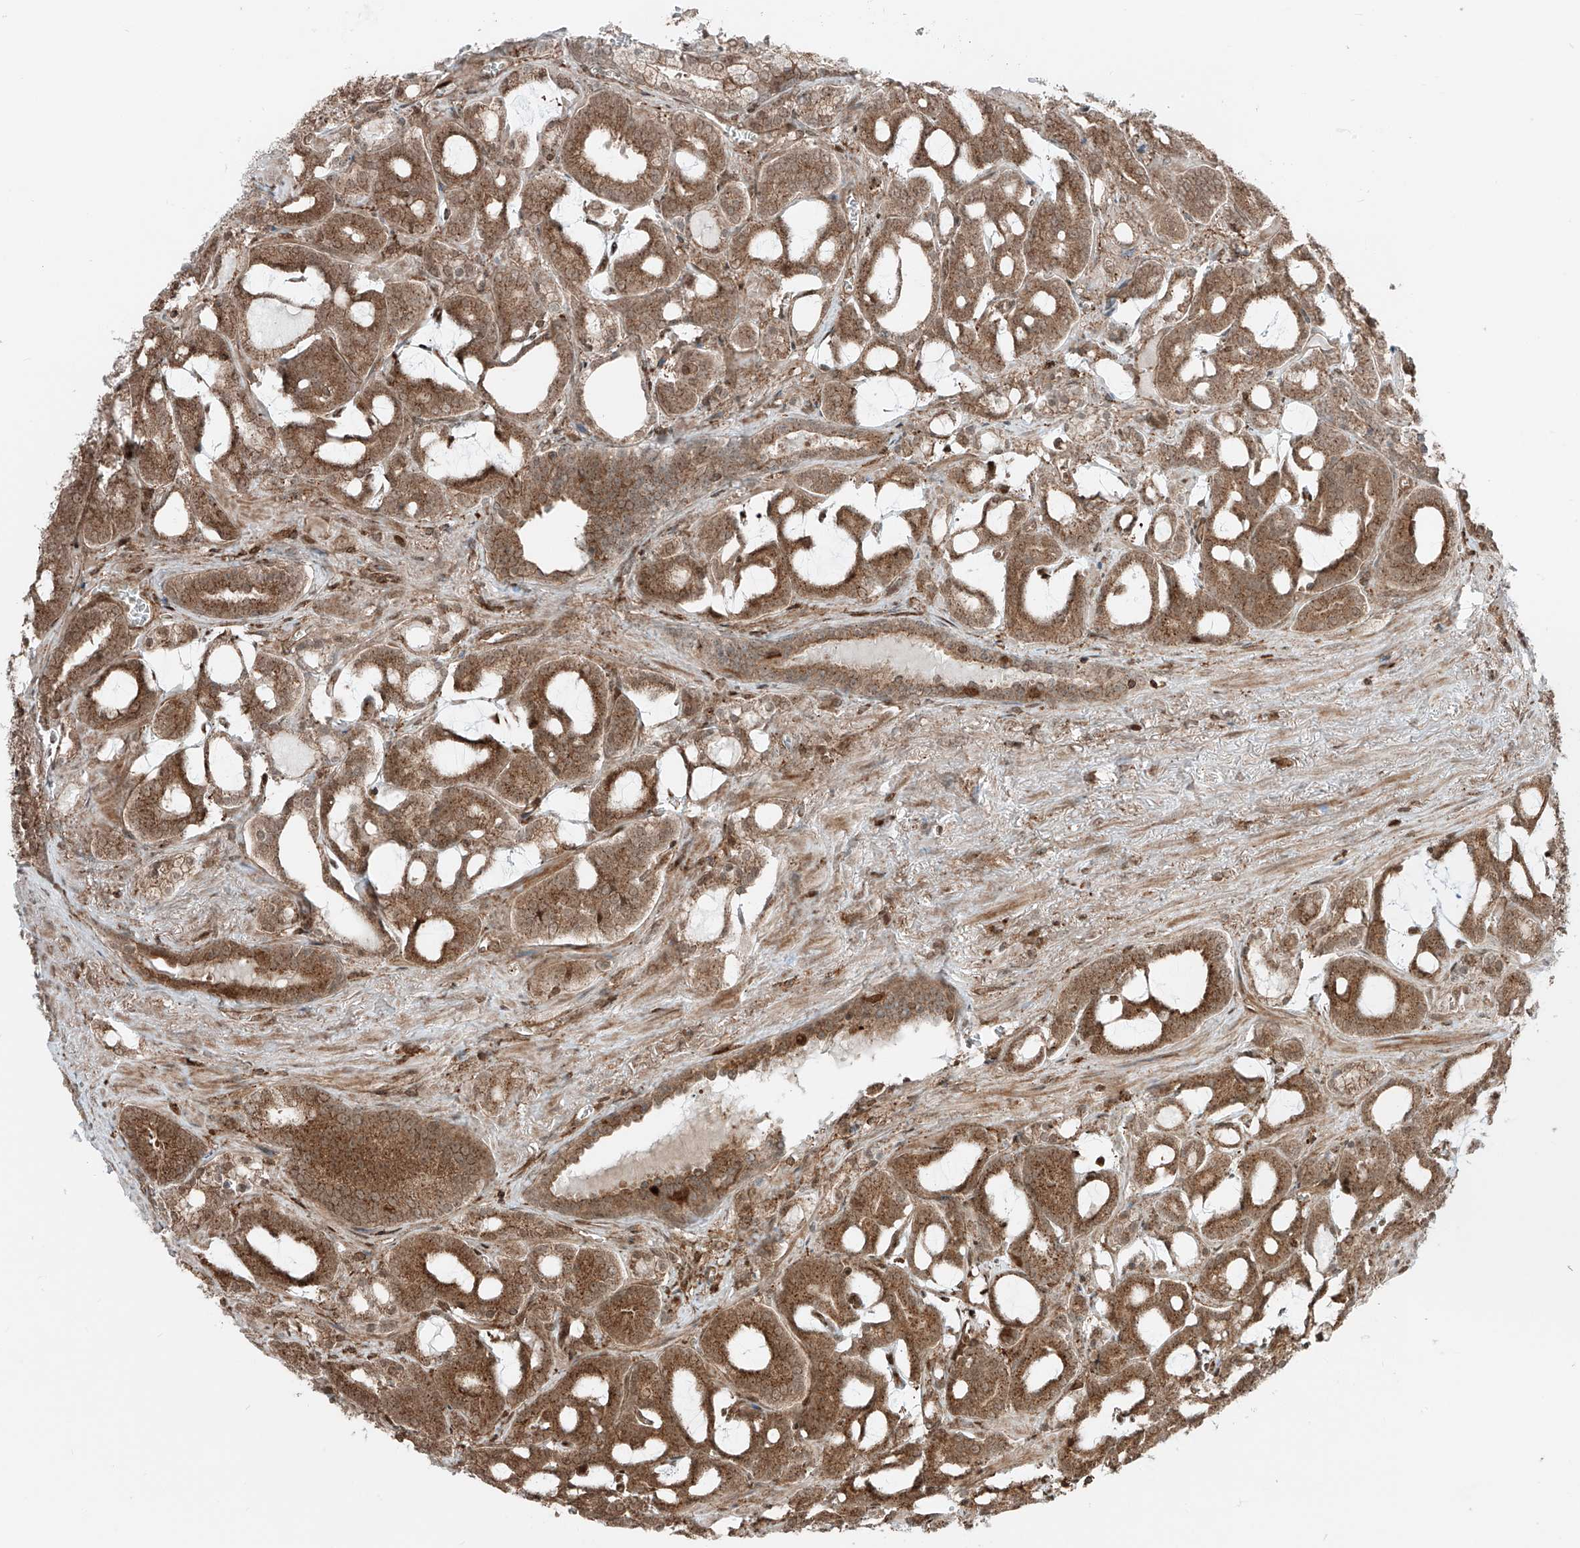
{"staining": {"intensity": "moderate", "quantity": ">75%", "location": "cytoplasmic/membranous"}, "tissue": "prostate cancer", "cell_type": "Tumor cells", "image_type": "cancer", "snomed": [{"axis": "morphology", "description": "Adenocarcinoma, High grade"}, {"axis": "topography", "description": "Prostate and seminal vesicle, NOS"}], "caption": "Moderate cytoplasmic/membranous positivity for a protein is identified in about >75% of tumor cells of prostate adenocarcinoma (high-grade) using immunohistochemistry (IHC).", "gene": "USP48", "patient": {"sex": "male", "age": 67}}